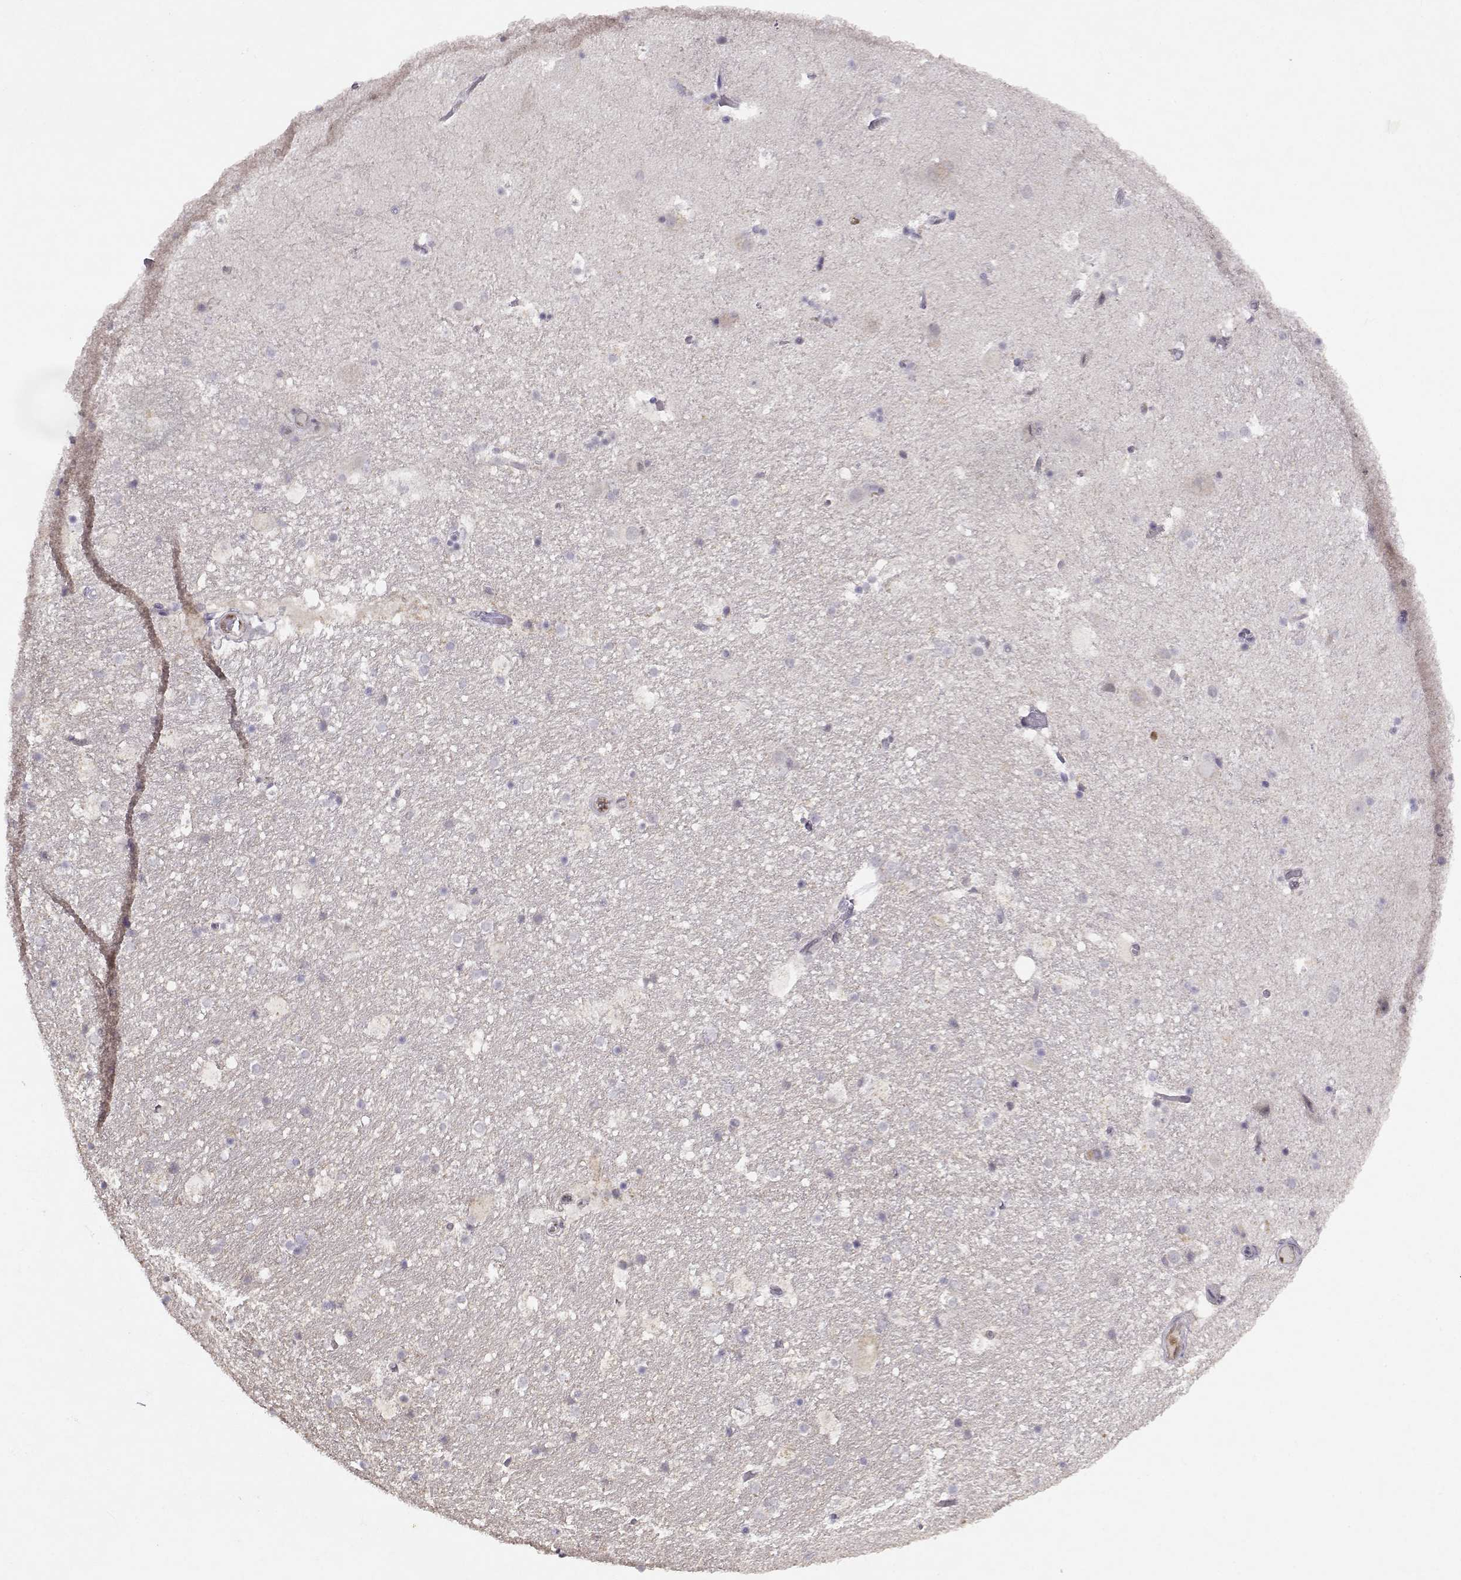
{"staining": {"intensity": "negative", "quantity": "none", "location": "none"}, "tissue": "hippocampus", "cell_type": "Glial cells", "image_type": "normal", "snomed": [{"axis": "morphology", "description": "Normal tissue, NOS"}, {"axis": "topography", "description": "Hippocampus"}], "caption": "This is a micrograph of immunohistochemistry staining of normal hippocampus, which shows no expression in glial cells. (Immunohistochemistry, brightfield microscopy, high magnification).", "gene": "BMX", "patient": {"sex": "male", "age": 51}}